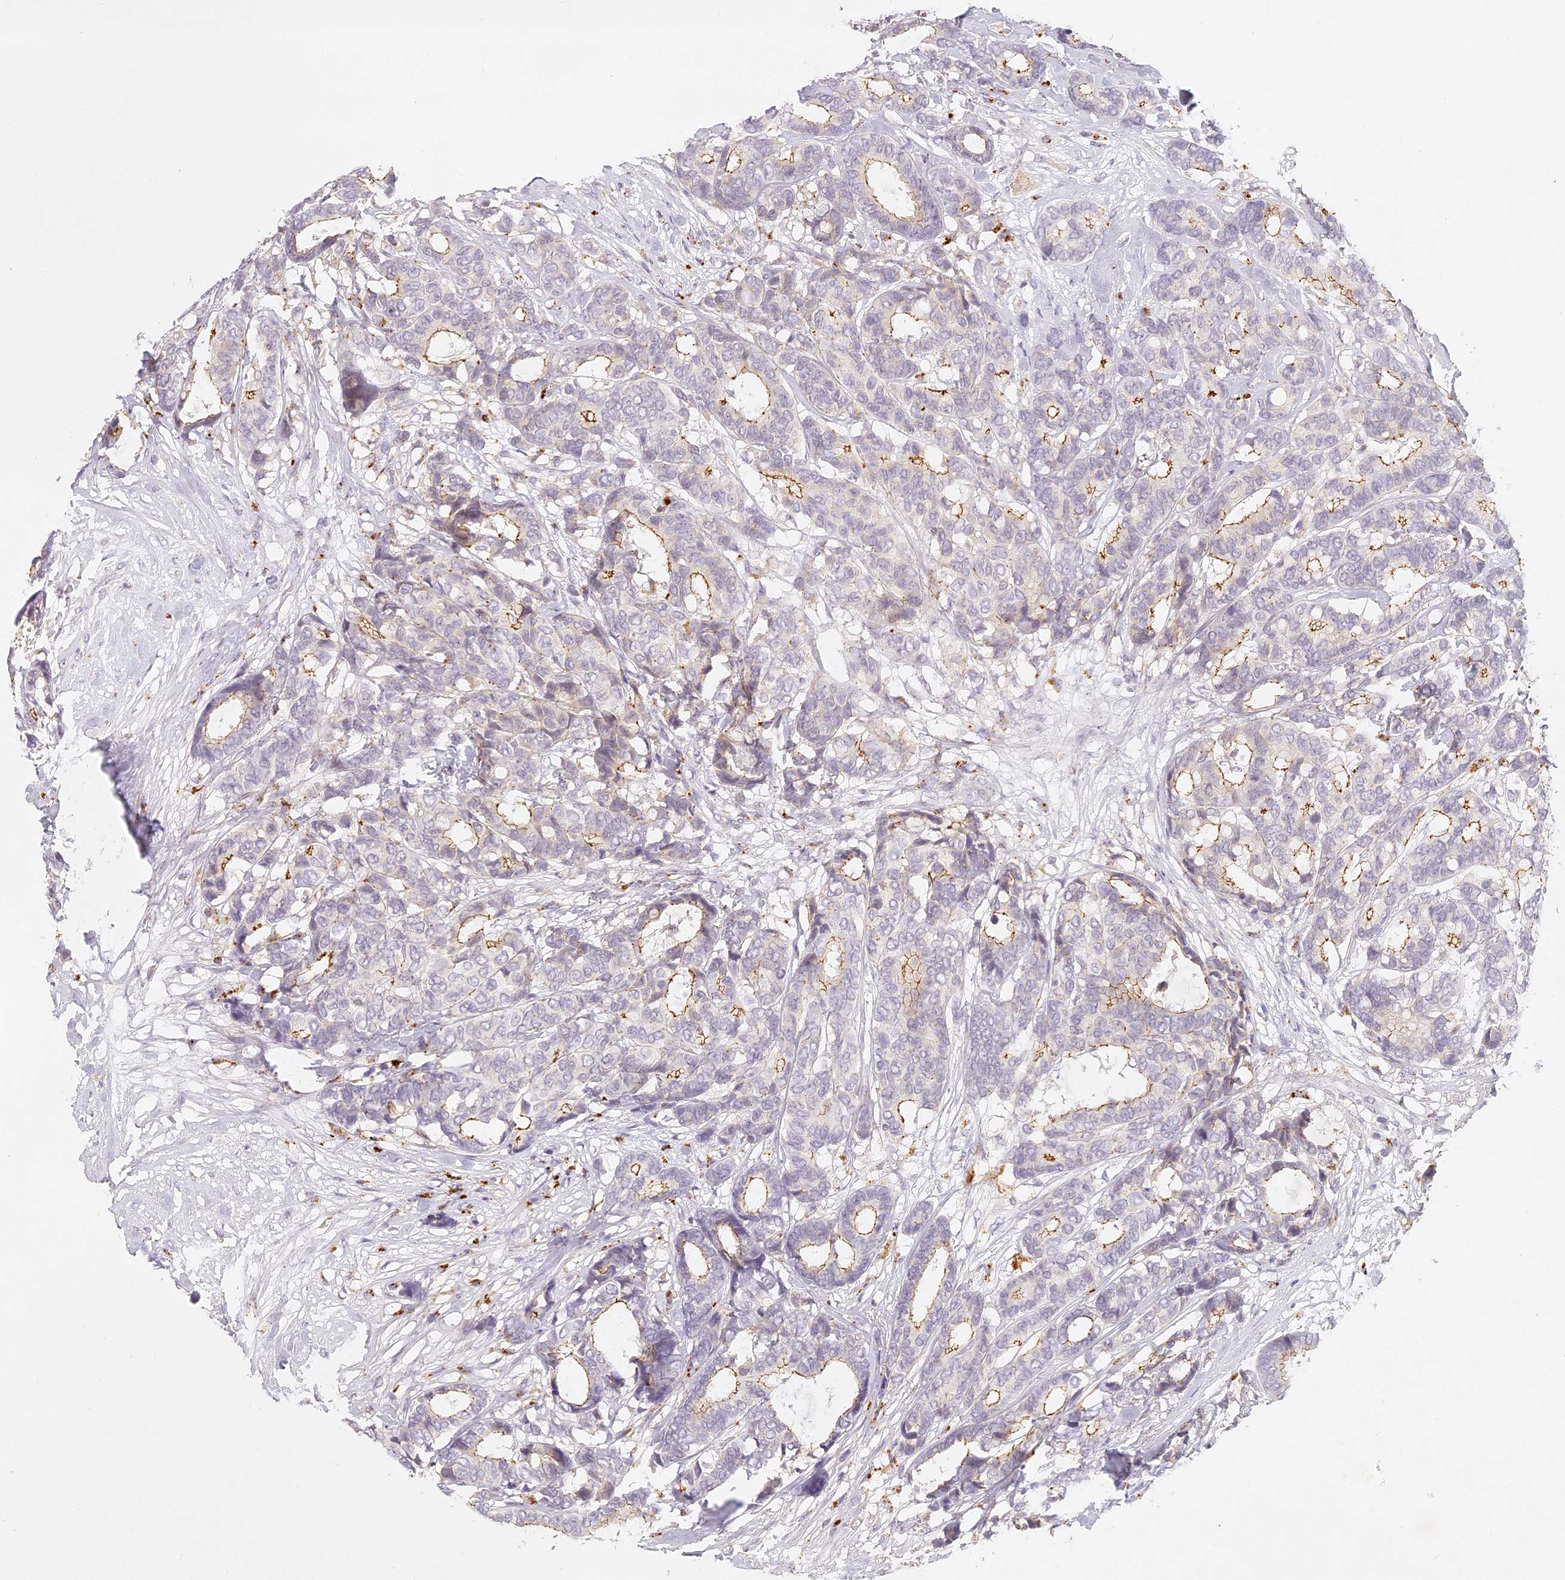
{"staining": {"intensity": "moderate", "quantity": "<25%", "location": "cytoplasmic/membranous"}, "tissue": "breast cancer", "cell_type": "Tumor cells", "image_type": "cancer", "snomed": [{"axis": "morphology", "description": "Duct carcinoma"}, {"axis": "topography", "description": "Breast"}], "caption": "Immunohistochemistry (IHC) (DAB (3,3'-diaminobenzidine)) staining of breast cancer (invasive ductal carcinoma) displays moderate cytoplasmic/membranous protein positivity in about <25% of tumor cells.", "gene": "ELL3", "patient": {"sex": "female", "age": 87}}